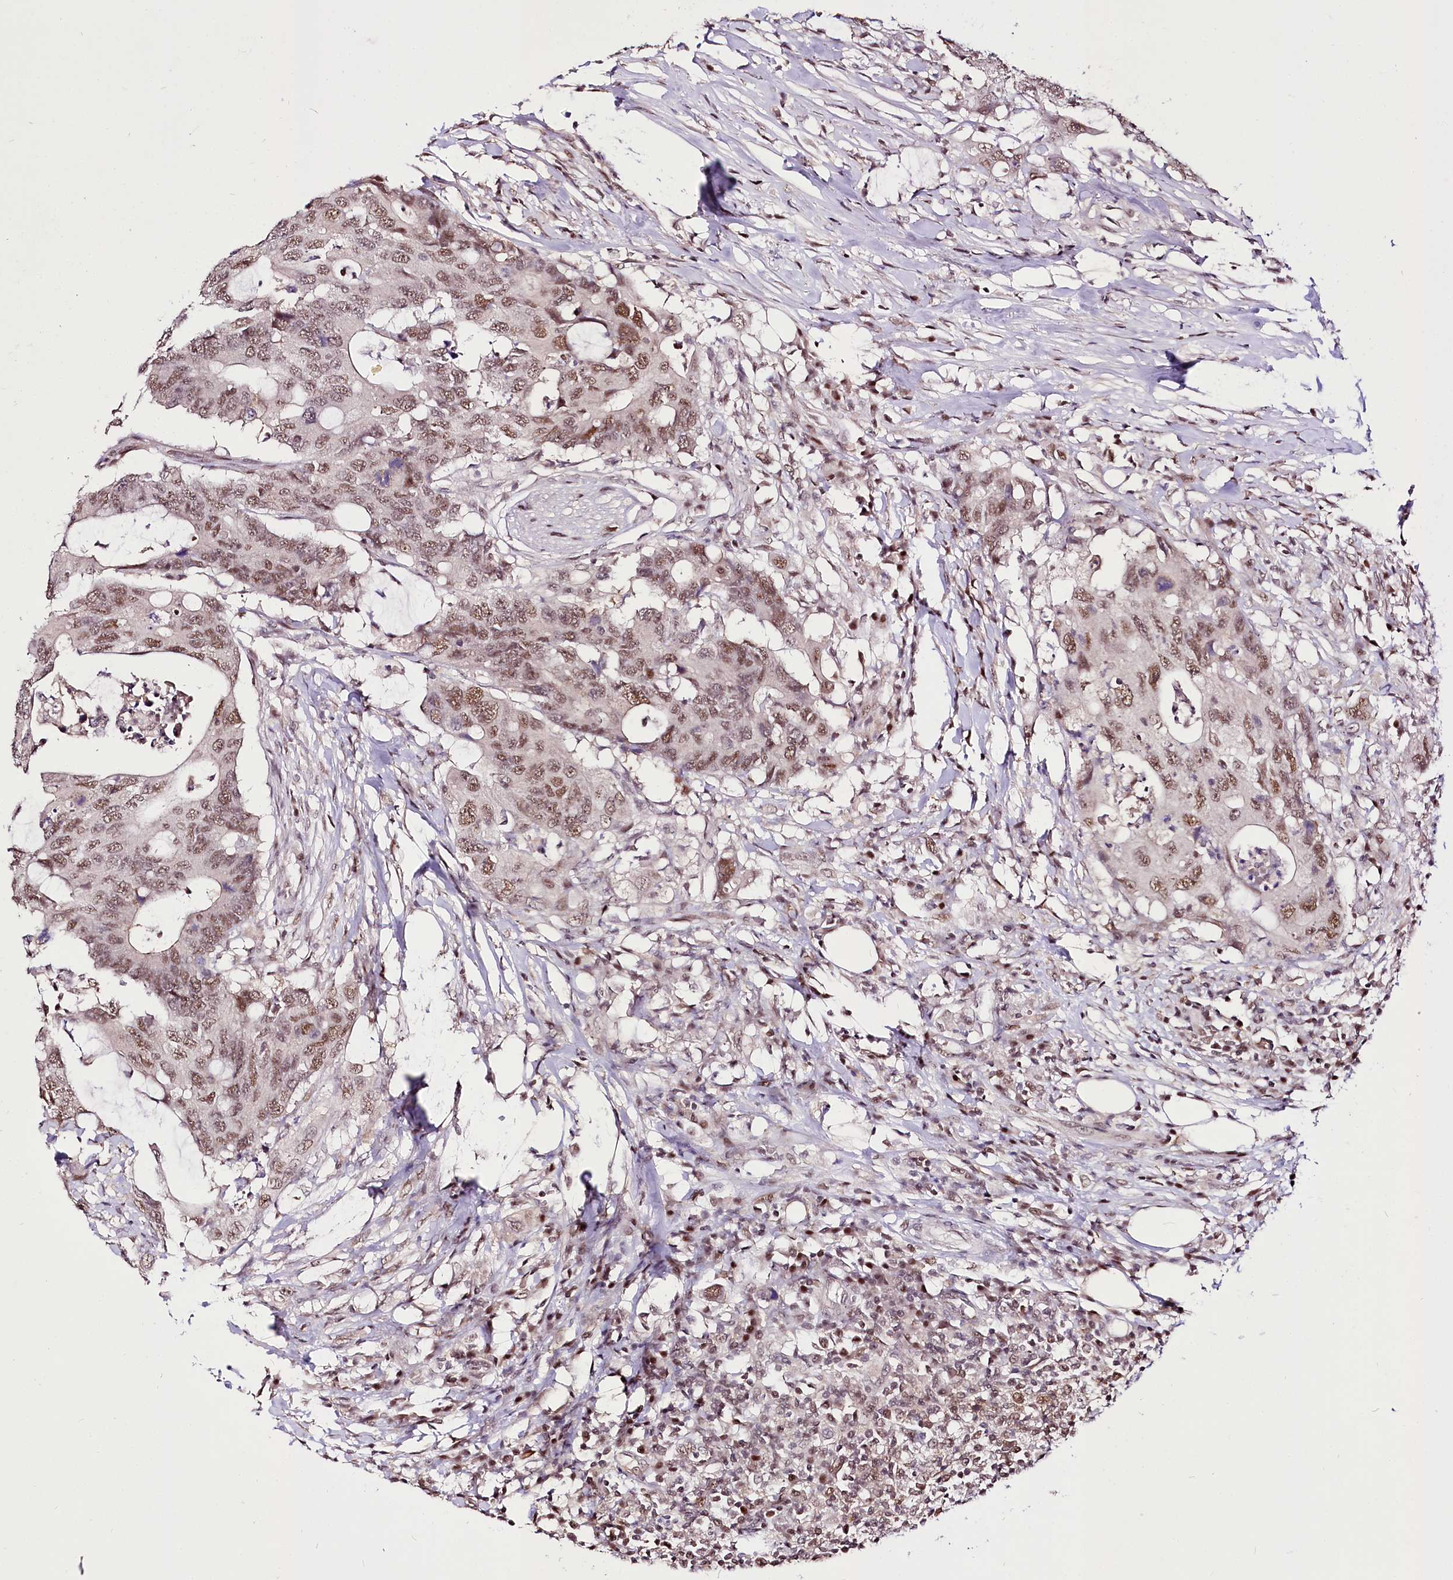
{"staining": {"intensity": "moderate", "quantity": ">75%", "location": "nuclear"}, "tissue": "colorectal cancer", "cell_type": "Tumor cells", "image_type": "cancer", "snomed": [{"axis": "morphology", "description": "Adenocarcinoma, NOS"}, {"axis": "topography", "description": "Colon"}], "caption": "Brown immunohistochemical staining in human colorectal adenocarcinoma displays moderate nuclear staining in about >75% of tumor cells.", "gene": "POLA2", "patient": {"sex": "male", "age": 71}}